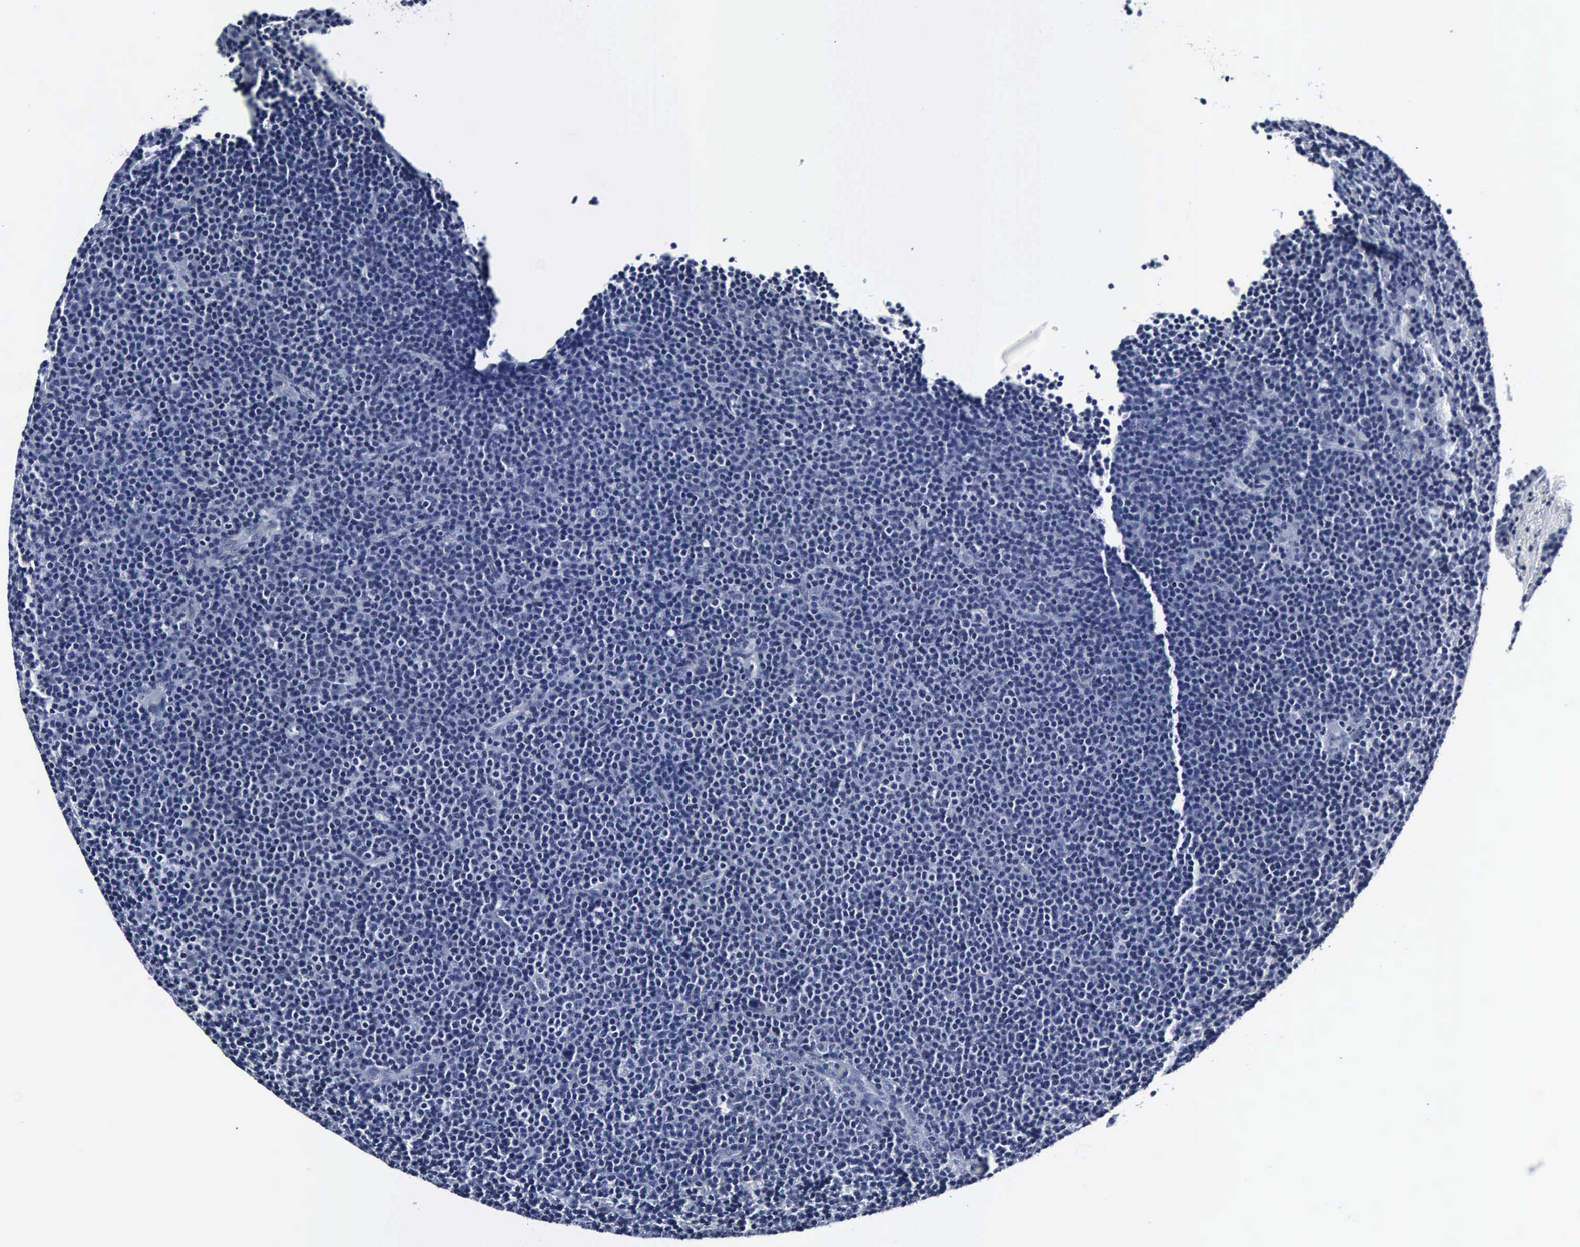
{"staining": {"intensity": "negative", "quantity": "none", "location": "none"}, "tissue": "lymphoma", "cell_type": "Tumor cells", "image_type": "cancer", "snomed": [{"axis": "morphology", "description": "Malignant lymphoma, non-Hodgkin's type, Low grade"}, {"axis": "topography", "description": "Lymph node"}], "caption": "A high-resolution photomicrograph shows immunohistochemistry staining of low-grade malignant lymphoma, non-Hodgkin's type, which reveals no significant staining in tumor cells.", "gene": "SNAP25", "patient": {"sex": "female", "age": 69}}